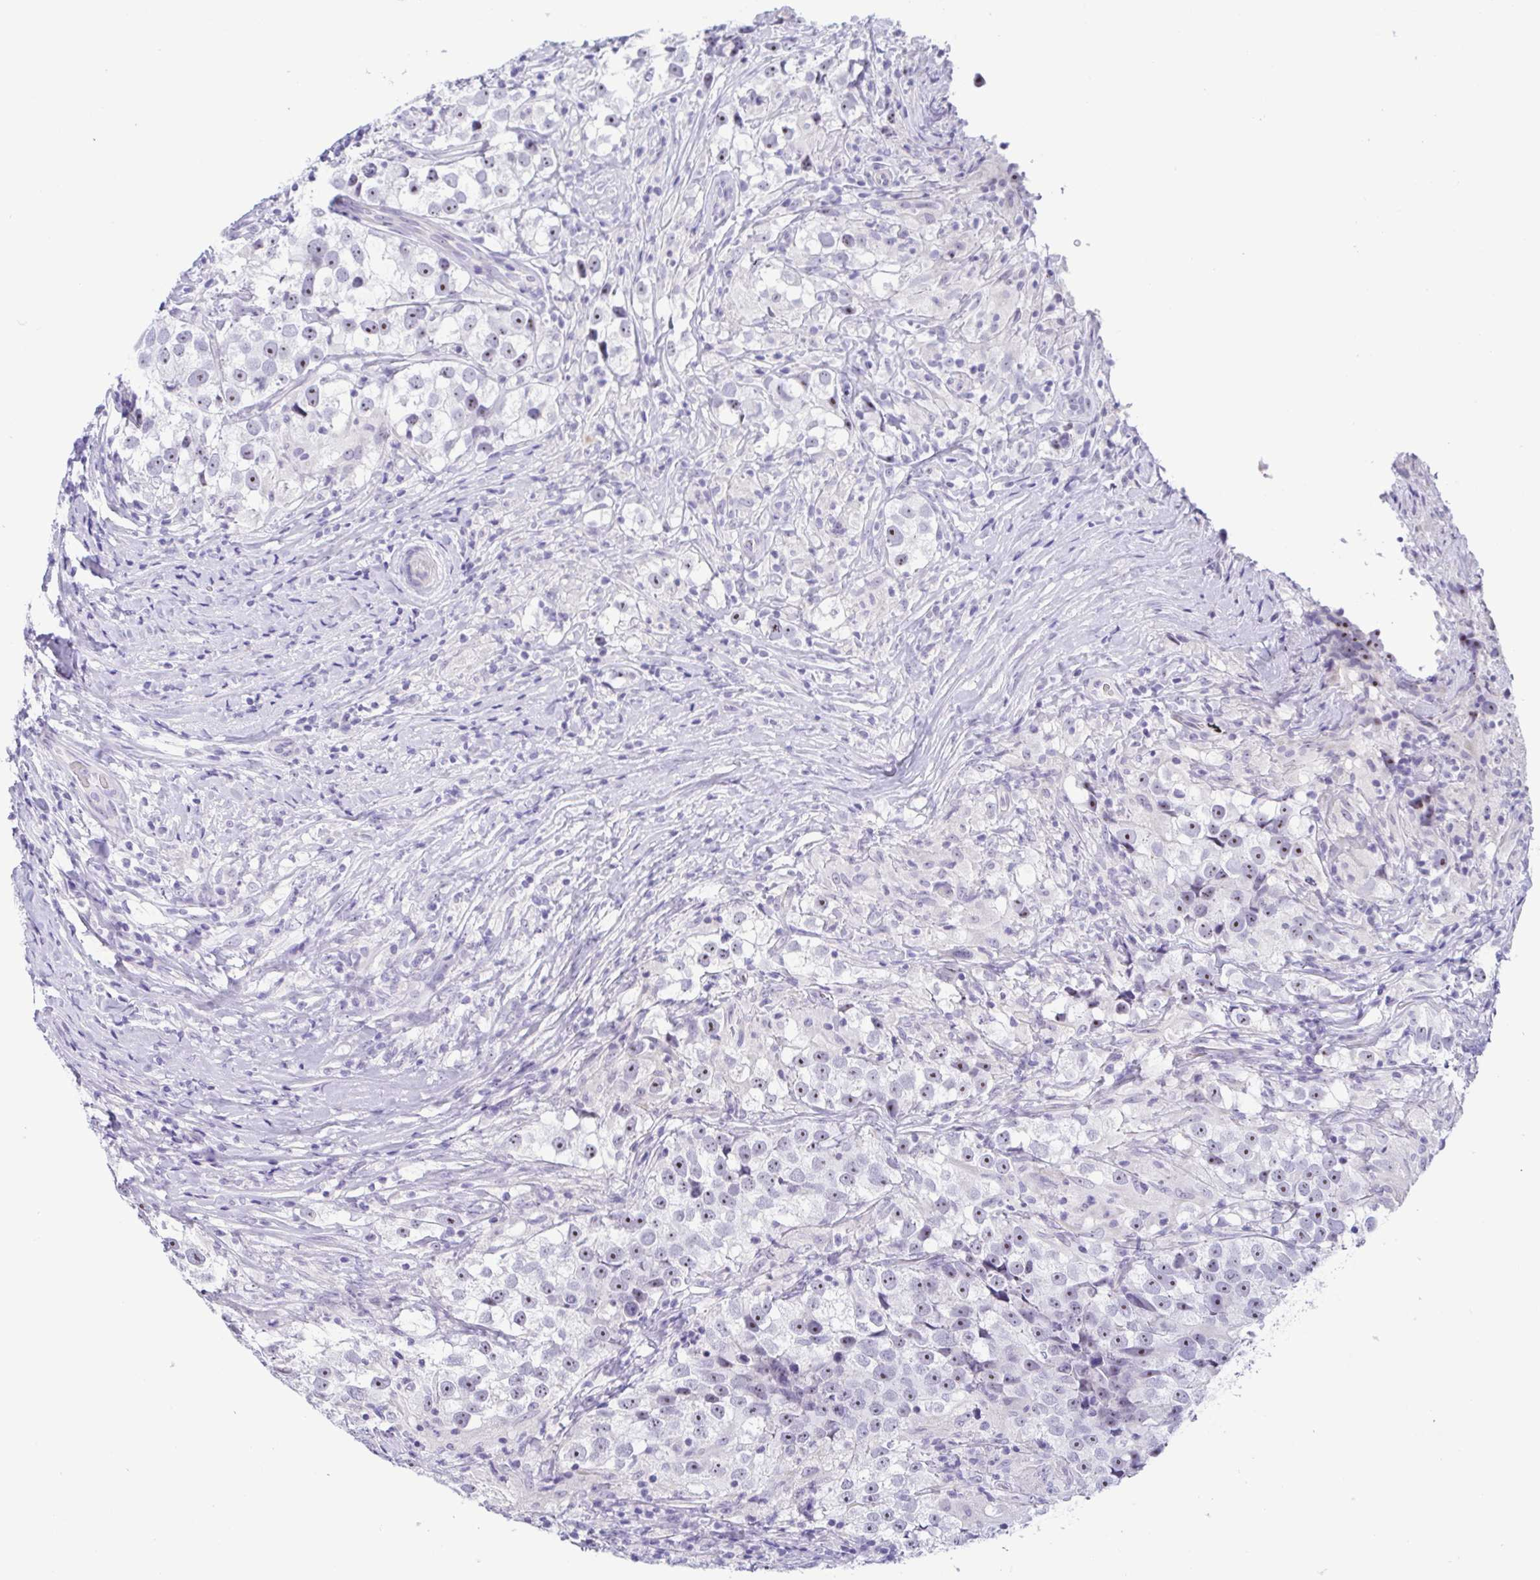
{"staining": {"intensity": "weak", "quantity": "25%-75%", "location": "nuclear"}, "tissue": "testis cancer", "cell_type": "Tumor cells", "image_type": "cancer", "snomed": [{"axis": "morphology", "description": "Seminoma, NOS"}, {"axis": "topography", "description": "Testis"}], "caption": "Human testis cancer (seminoma) stained with a brown dye reveals weak nuclear positive expression in approximately 25%-75% of tumor cells.", "gene": "MYL7", "patient": {"sex": "male", "age": 46}}